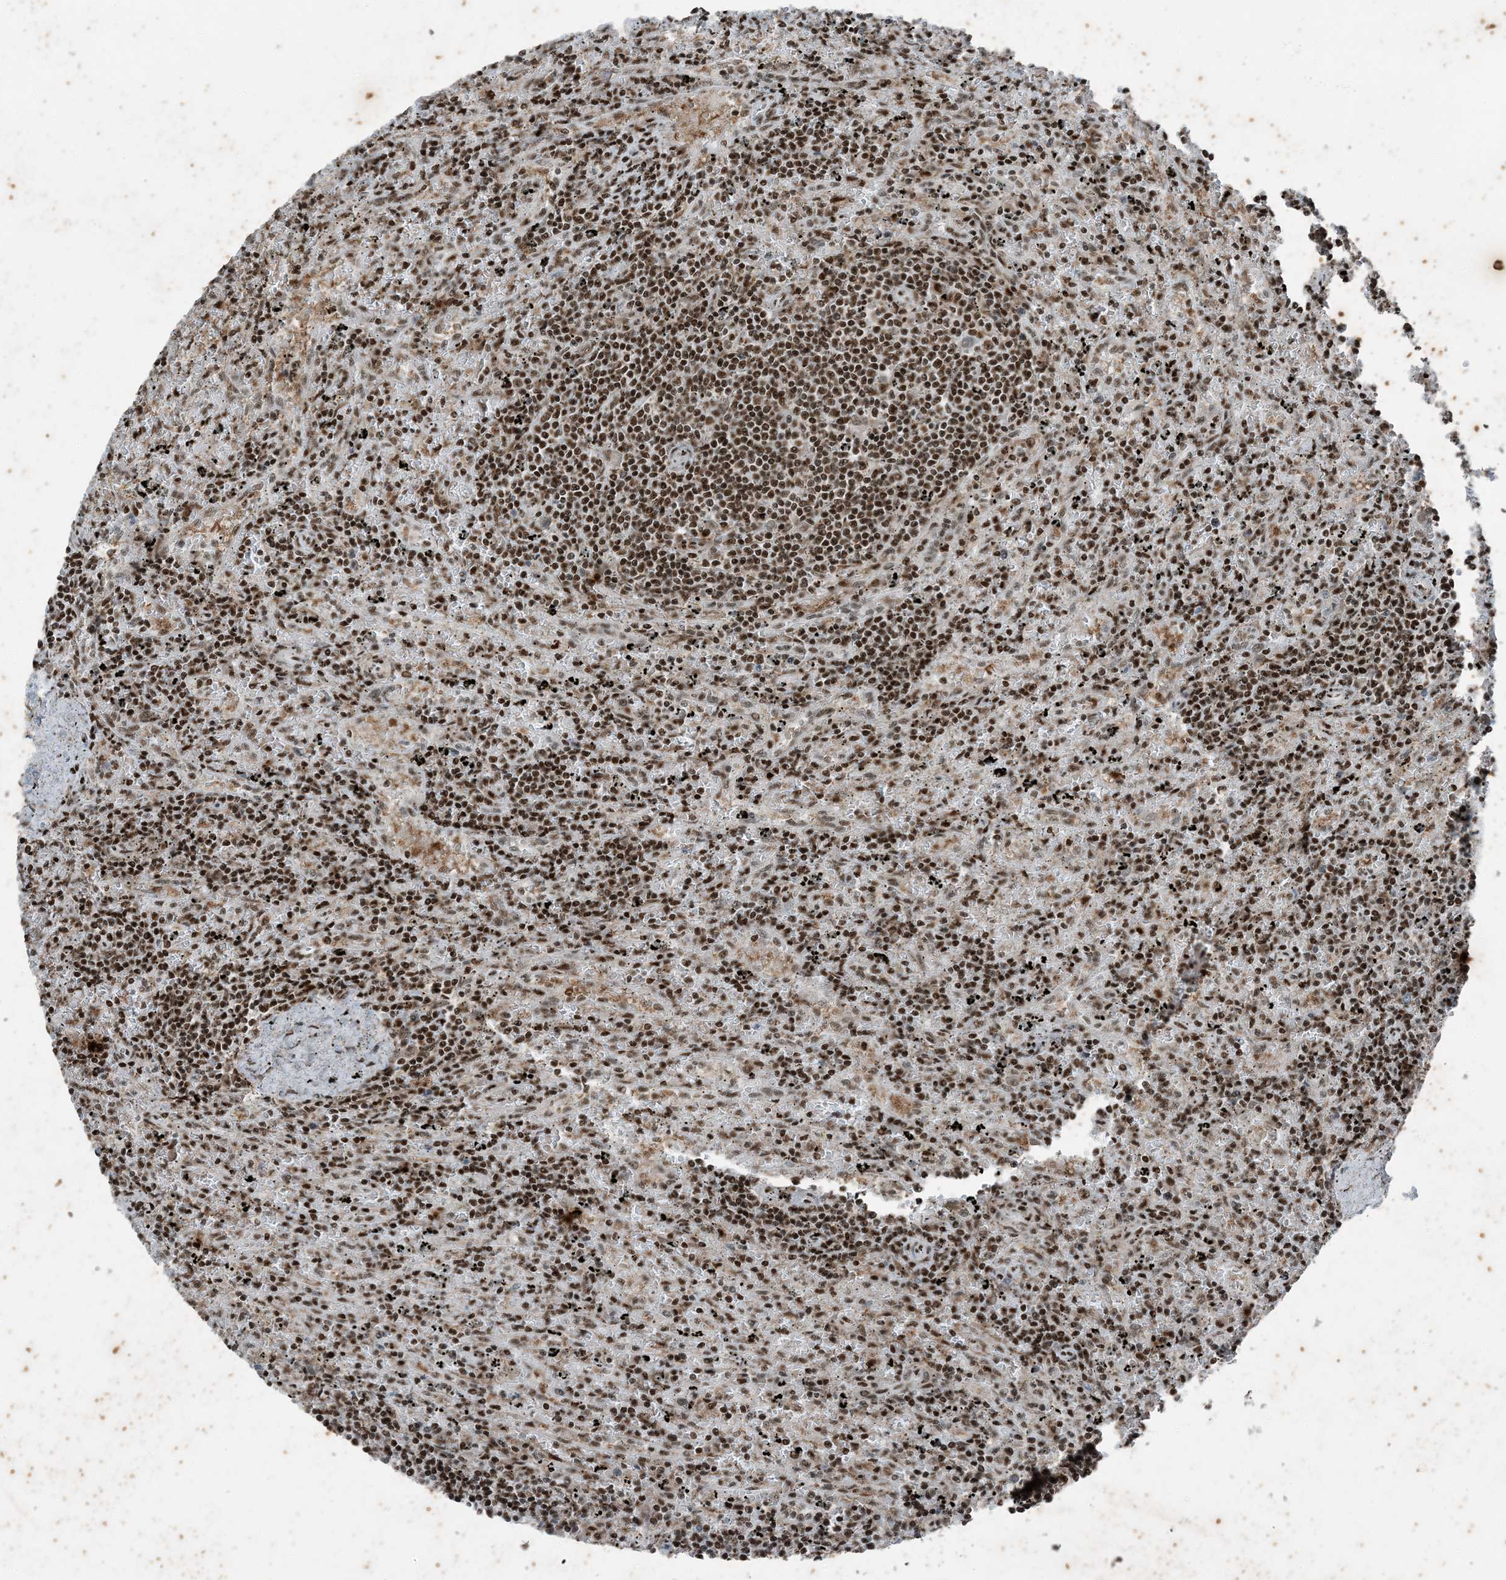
{"staining": {"intensity": "moderate", "quantity": "25%-75%", "location": "nuclear"}, "tissue": "lymphoma", "cell_type": "Tumor cells", "image_type": "cancer", "snomed": [{"axis": "morphology", "description": "Malignant lymphoma, non-Hodgkin's type, Low grade"}, {"axis": "topography", "description": "Spleen"}], "caption": "The immunohistochemical stain highlights moderate nuclear expression in tumor cells of low-grade malignant lymphoma, non-Hodgkin's type tissue. (brown staining indicates protein expression, while blue staining denotes nuclei).", "gene": "TADA2B", "patient": {"sex": "male", "age": 76}}